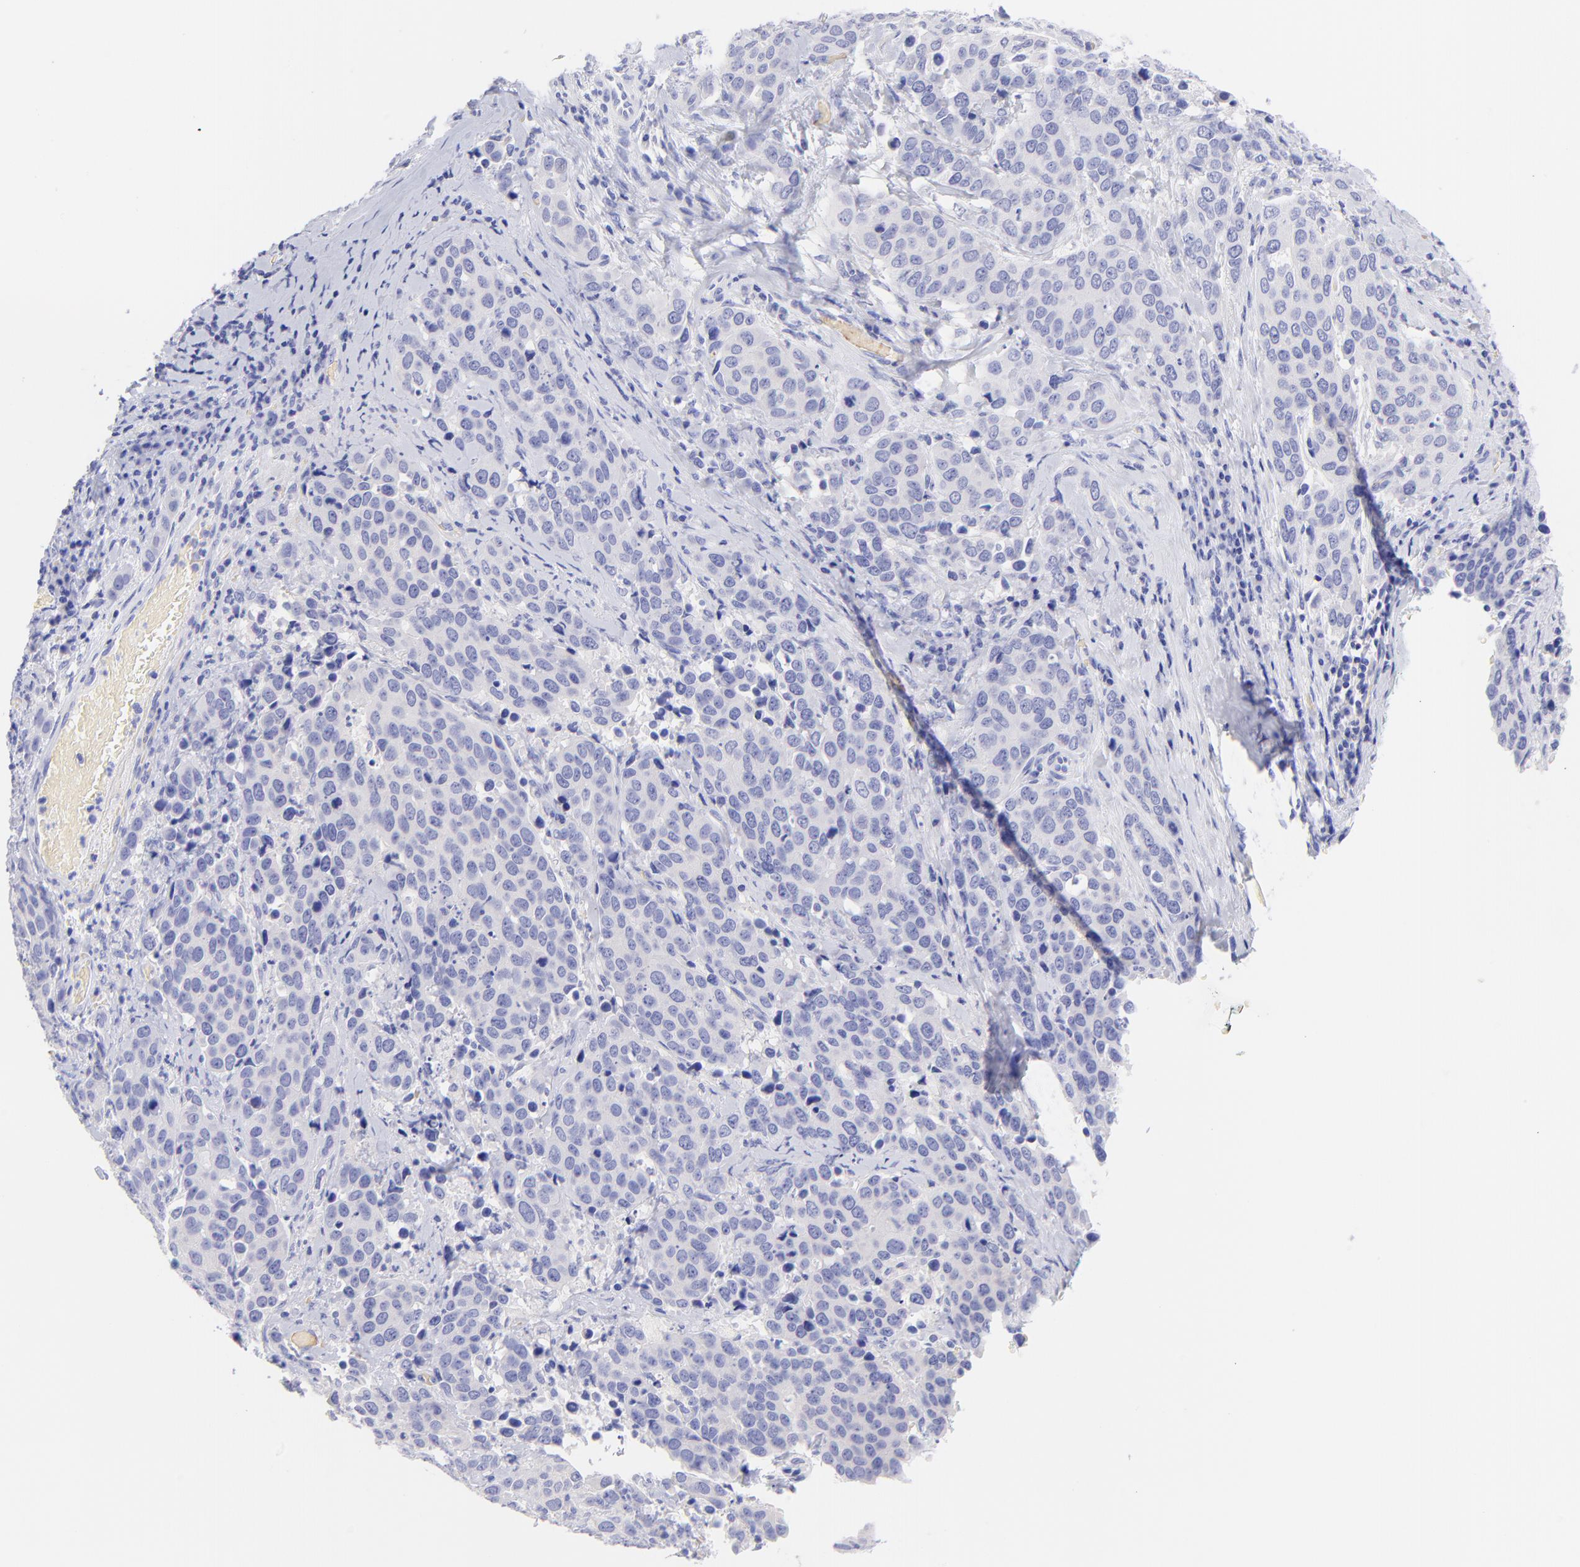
{"staining": {"intensity": "negative", "quantity": "none", "location": "none"}, "tissue": "cervical cancer", "cell_type": "Tumor cells", "image_type": "cancer", "snomed": [{"axis": "morphology", "description": "Squamous cell carcinoma, NOS"}, {"axis": "topography", "description": "Cervix"}], "caption": "The histopathology image reveals no significant positivity in tumor cells of cervical squamous cell carcinoma.", "gene": "FRMPD3", "patient": {"sex": "female", "age": 54}}